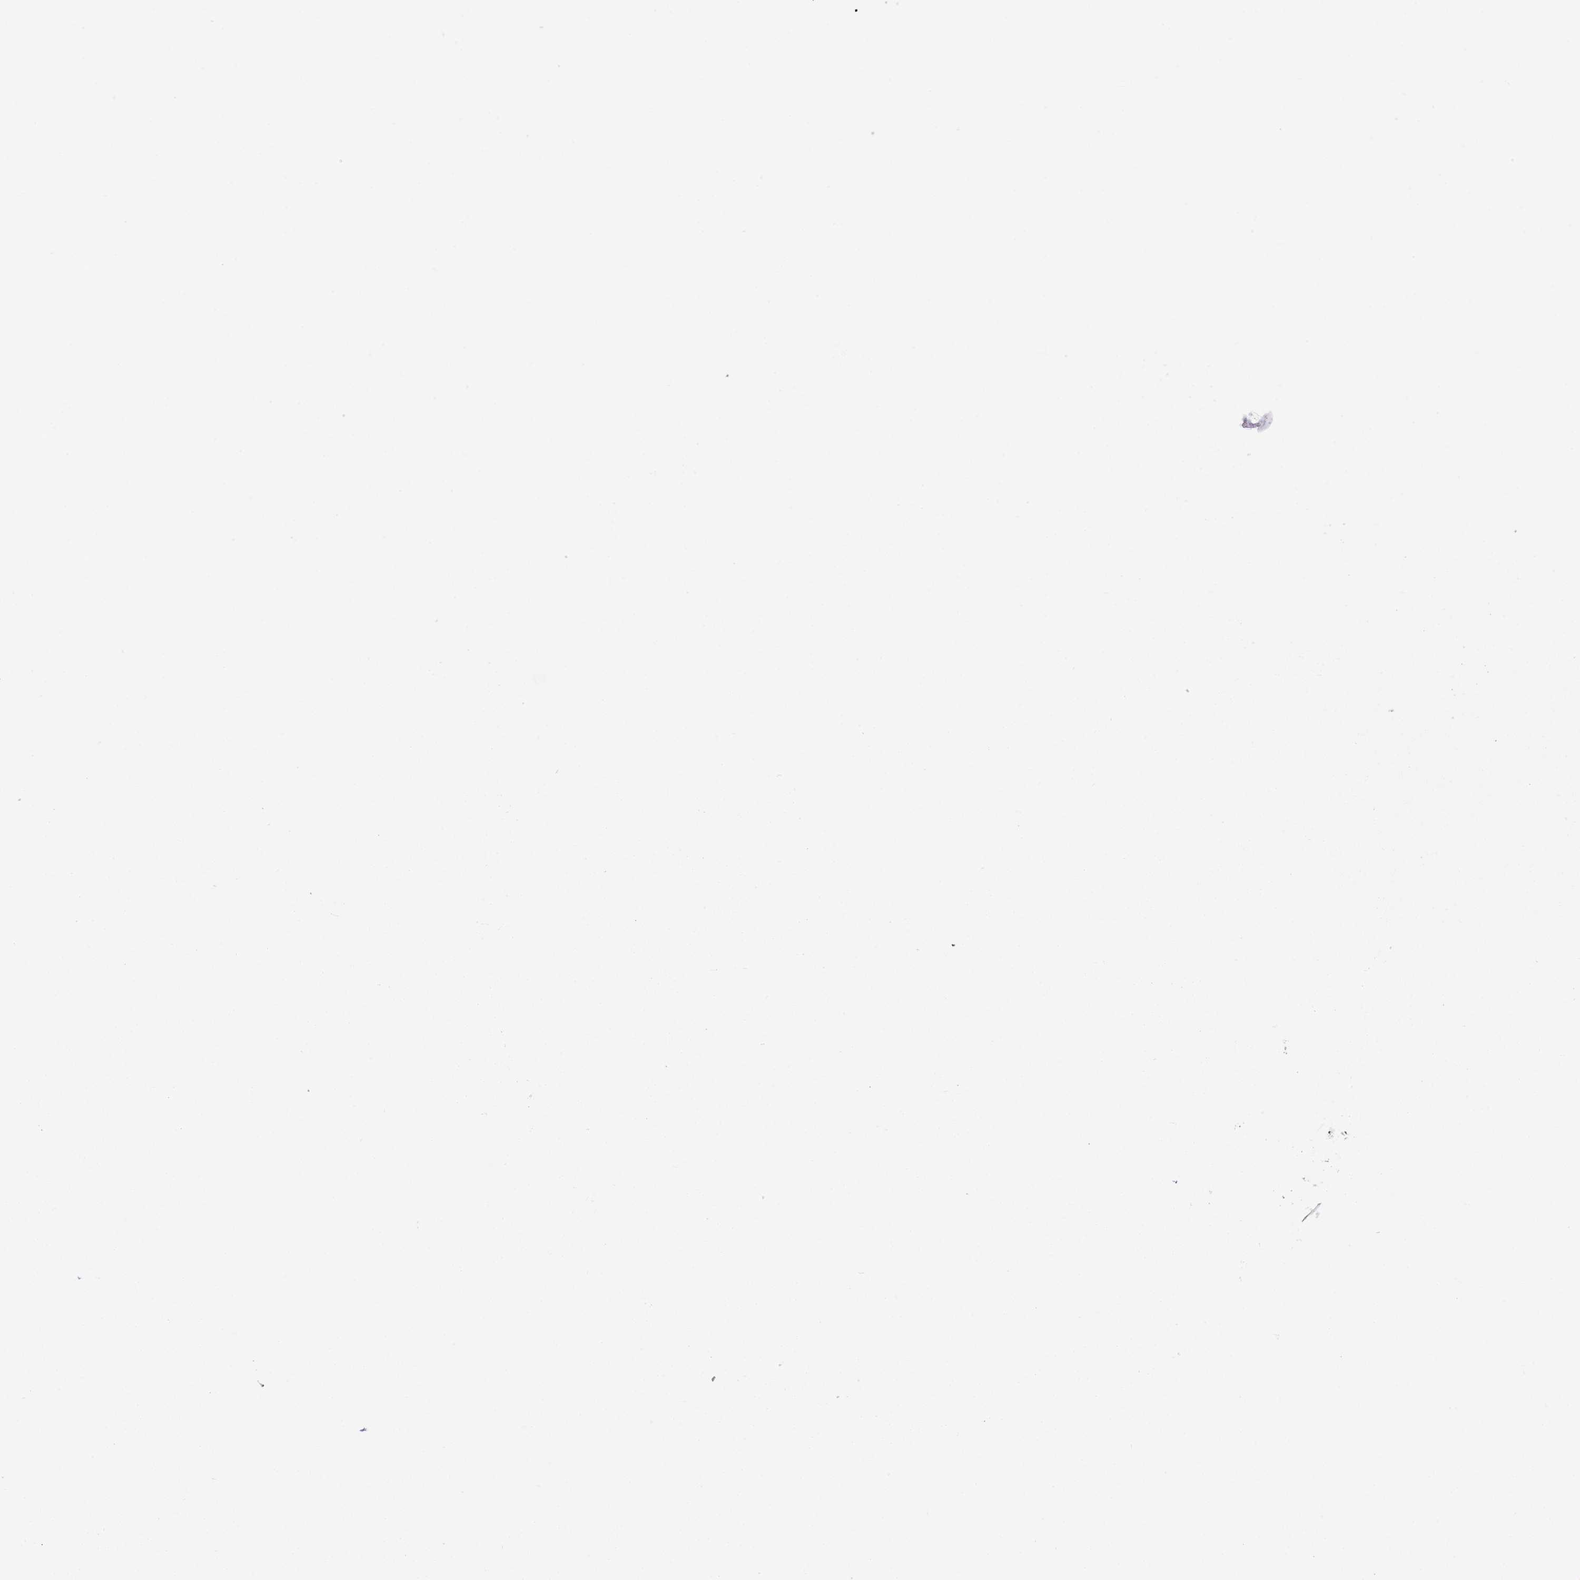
{"staining": {"intensity": "negative", "quantity": "none", "location": "none"}, "tissue": "carcinoid", "cell_type": "Tumor cells", "image_type": "cancer", "snomed": [{"axis": "morphology", "description": "Carcinoid, malignant, NOS"}, {"axis": "topography", "description": "Pancreas"}], "caption": "Protein analysis of carcinoid (malignant) shows no significant expression in tumor cells. (Immunohistochemistry (ihc), brightfield microscopy, high magnification).", "gene": "ZGLP1", "patient": {"sex": "male", "age": 41}}